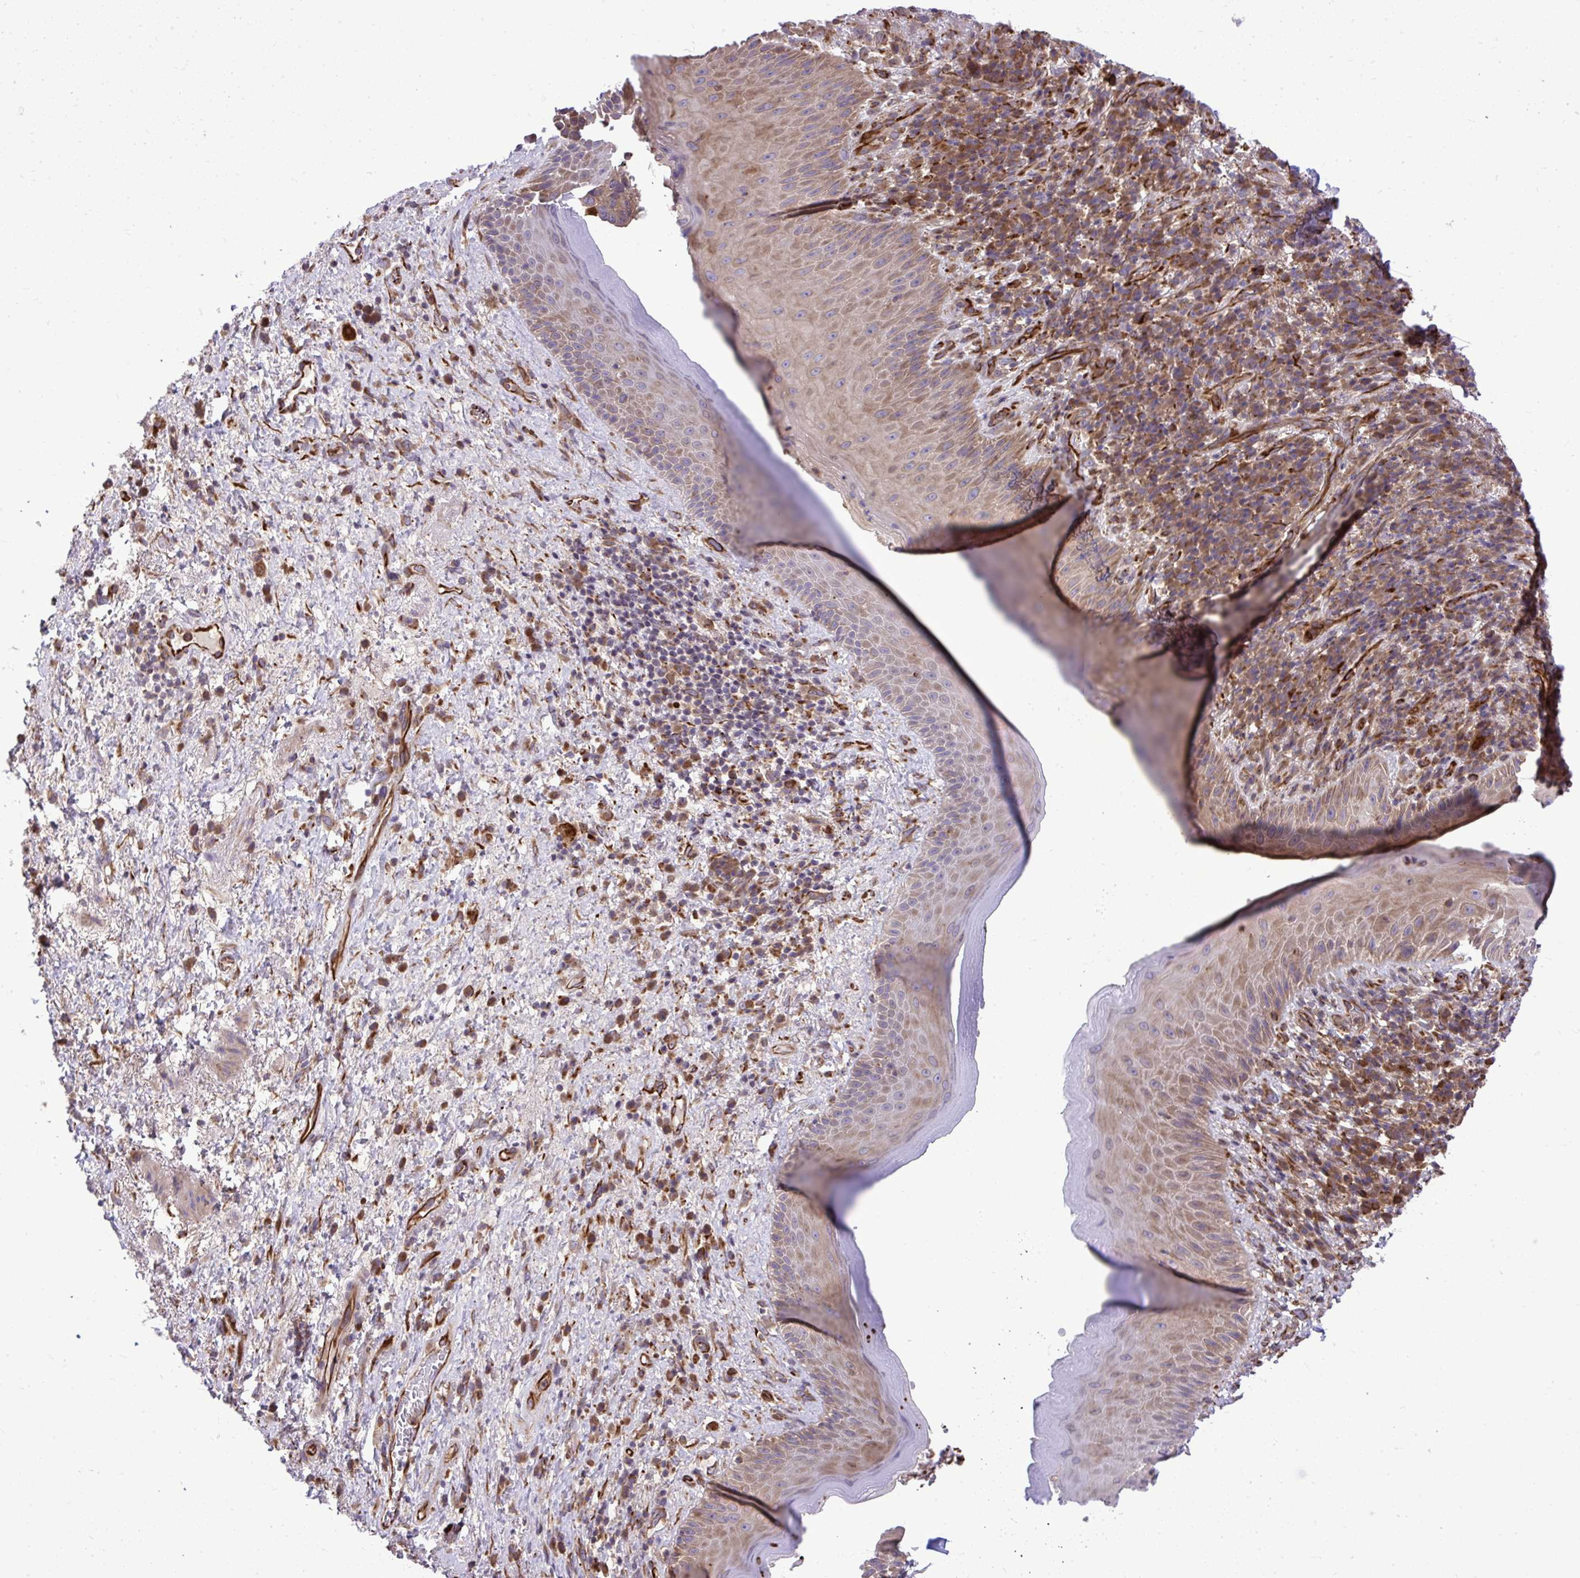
{"staining": {"intensity": "weak", "quantity": ">75%", "location": "cytoplasmic/membranous"}, "tissue": "skin", "cell_type": "Epidermal cells", "image_type": "normal", "snomed": [{"axis": "morphology", "description": "Normal tissue, NOS"}, {"axis": "topography", "description": "Anal"}], "caption": "IHC histopathology image of benign skin: human skin stained using IHC displays low levels of weak protein expression localized specifically in the cytoplasmic/membranous of epidermal cells, appearing as a cytoplasmic/membranous brown color.", "gene": "PAIP2", "patient": {"sex": "male", "age": 78}}